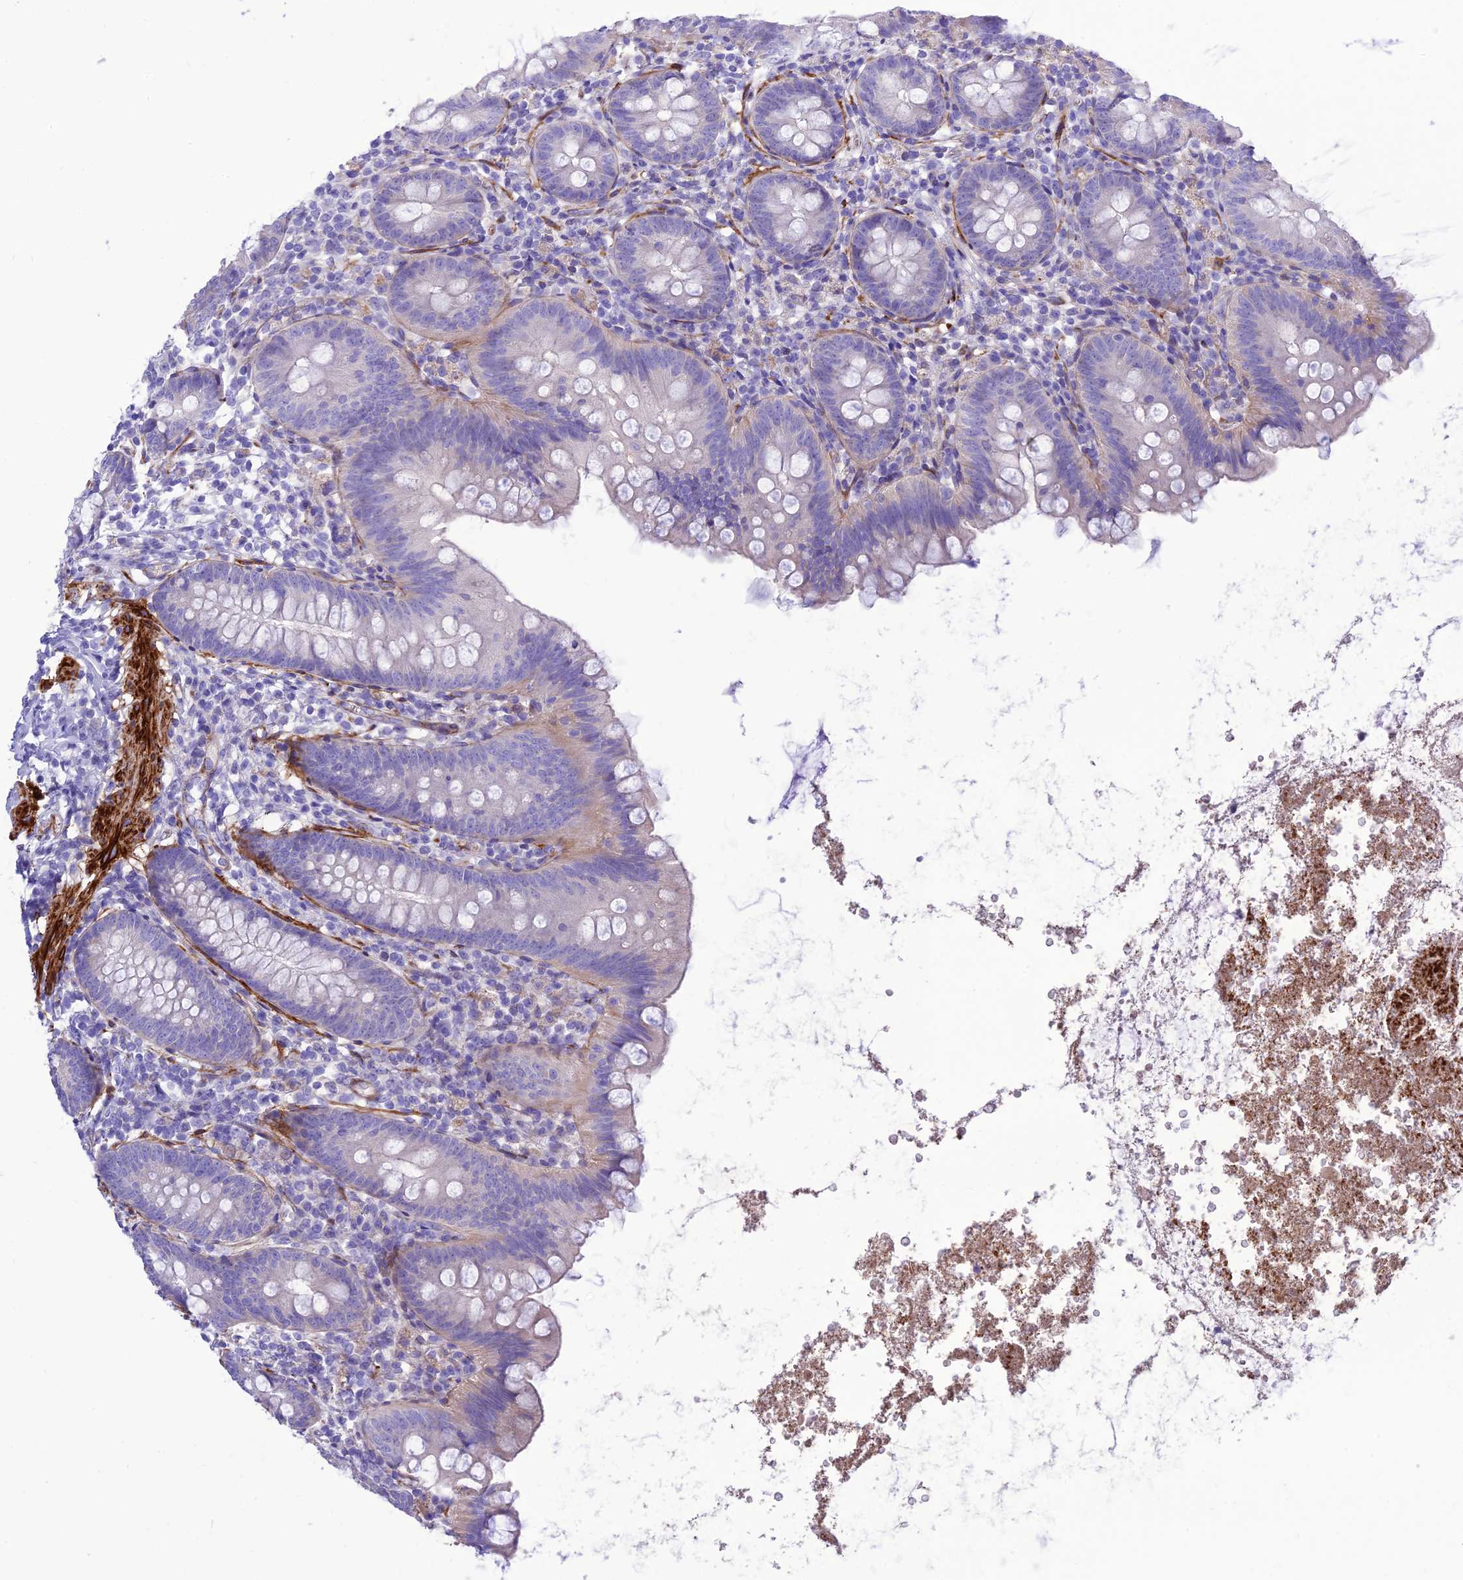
{"staining": {"intensity": "negative", "quantity": "none", "location": "none"}, "tissue": "appendix", "cell_type": "Glandular cells", "image_type": "normal", "snomed": [{"axis": "morphology", "description": "Normal tissue, NOS"}, {"axis": "topography", "description": "Appendix"}], "caption": "The photomicrograph reveals no significant staining in glandular cells of appendix.", "gene": "FRA10AC1", "patient": {"sex": "female", "age": 62}}